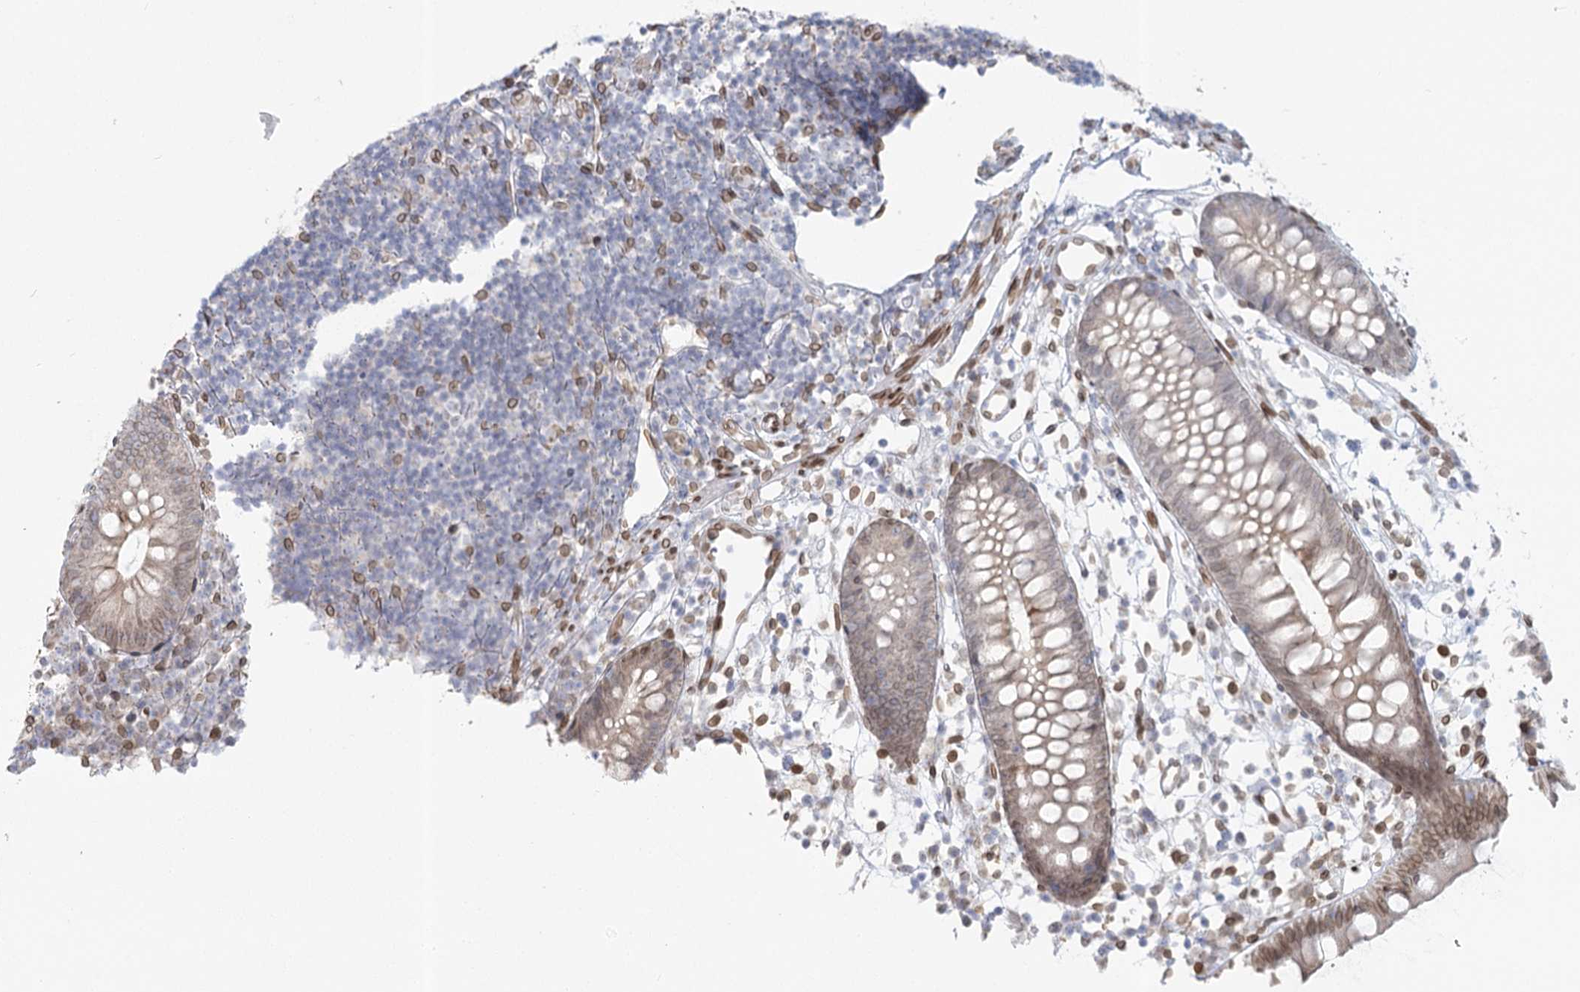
{"staining": {"intensity": "moderate", "quantity": "25%-75%", "location": "cytoplasmic/membranous,nuclear"}, "tissue": "appendix", "cell_type": "Glandular cells", "image_type": "normal", "snomed": [{"axis": "morphology", "description": "Normal tissue, NOS"}, {"axis": "topography", "description": "Appendix"}], "caption": "Brown immunohistochemical staining in normal human appendix exhibits moderate cytoplasmic/membranous,nuclear positivity in about 25%-75% of glandular cells. (brown staining indicates protein expression, while blue staining denotes nuclei).", "gene": "VWA5A", "patient": {"sex": "female", "age": 20}}